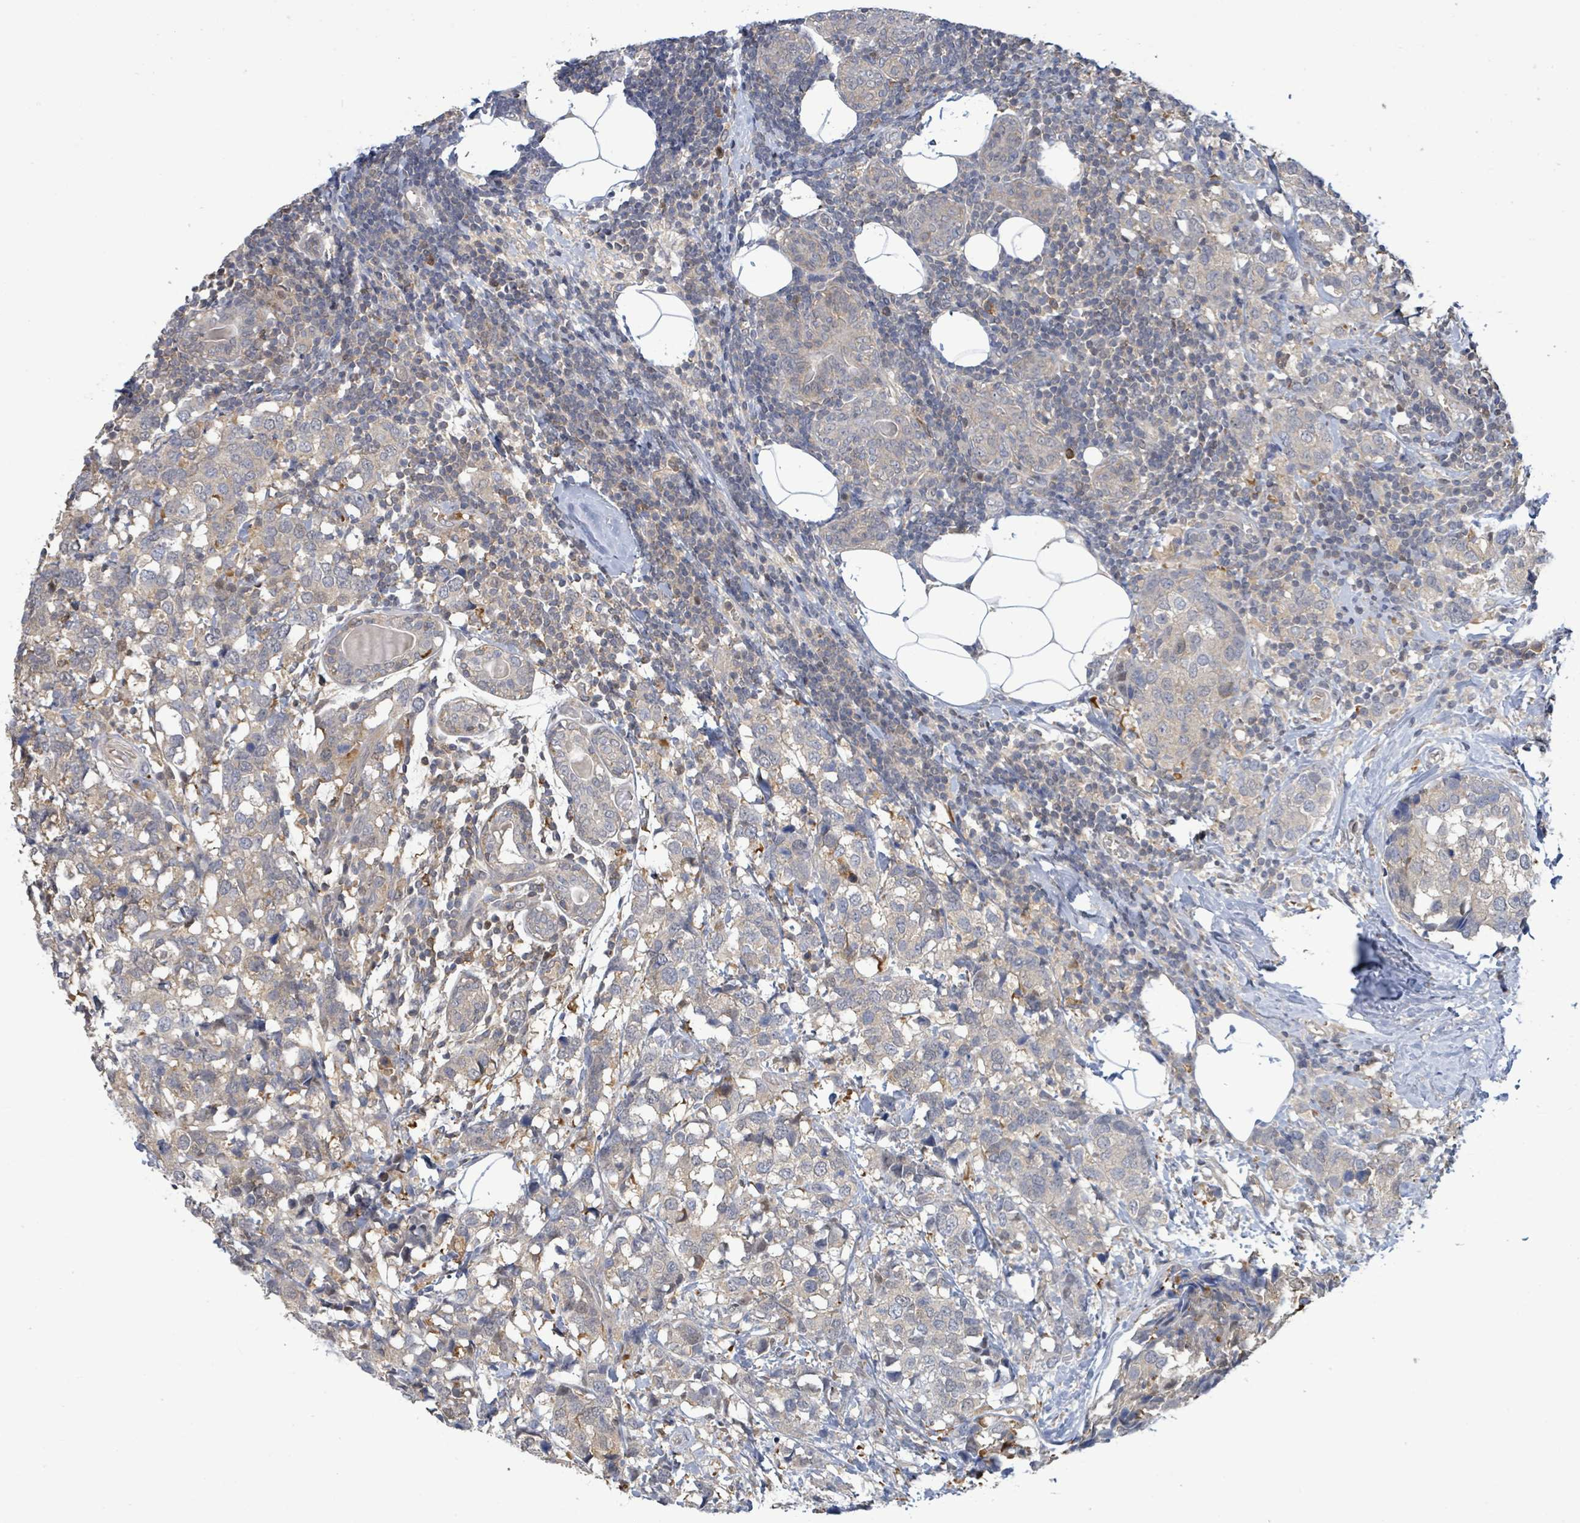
{"staining": {"intensity": "negative", "quantity": "none", "location": "none"}, "tissue": "breast cancer", "cell_type": "Tumor cells", "image_type": "cancer", "snomed": [{"axis": "morphology", "description": "Lobular carcinoma"}, {"axis": "topography", "description": "Breast"}], "caption": "Tumor cells are negative for protein expression in human lobular carcinoma (breast).", "gene": "PGAM1", "patient": {"sex": "female", "age": 59}}